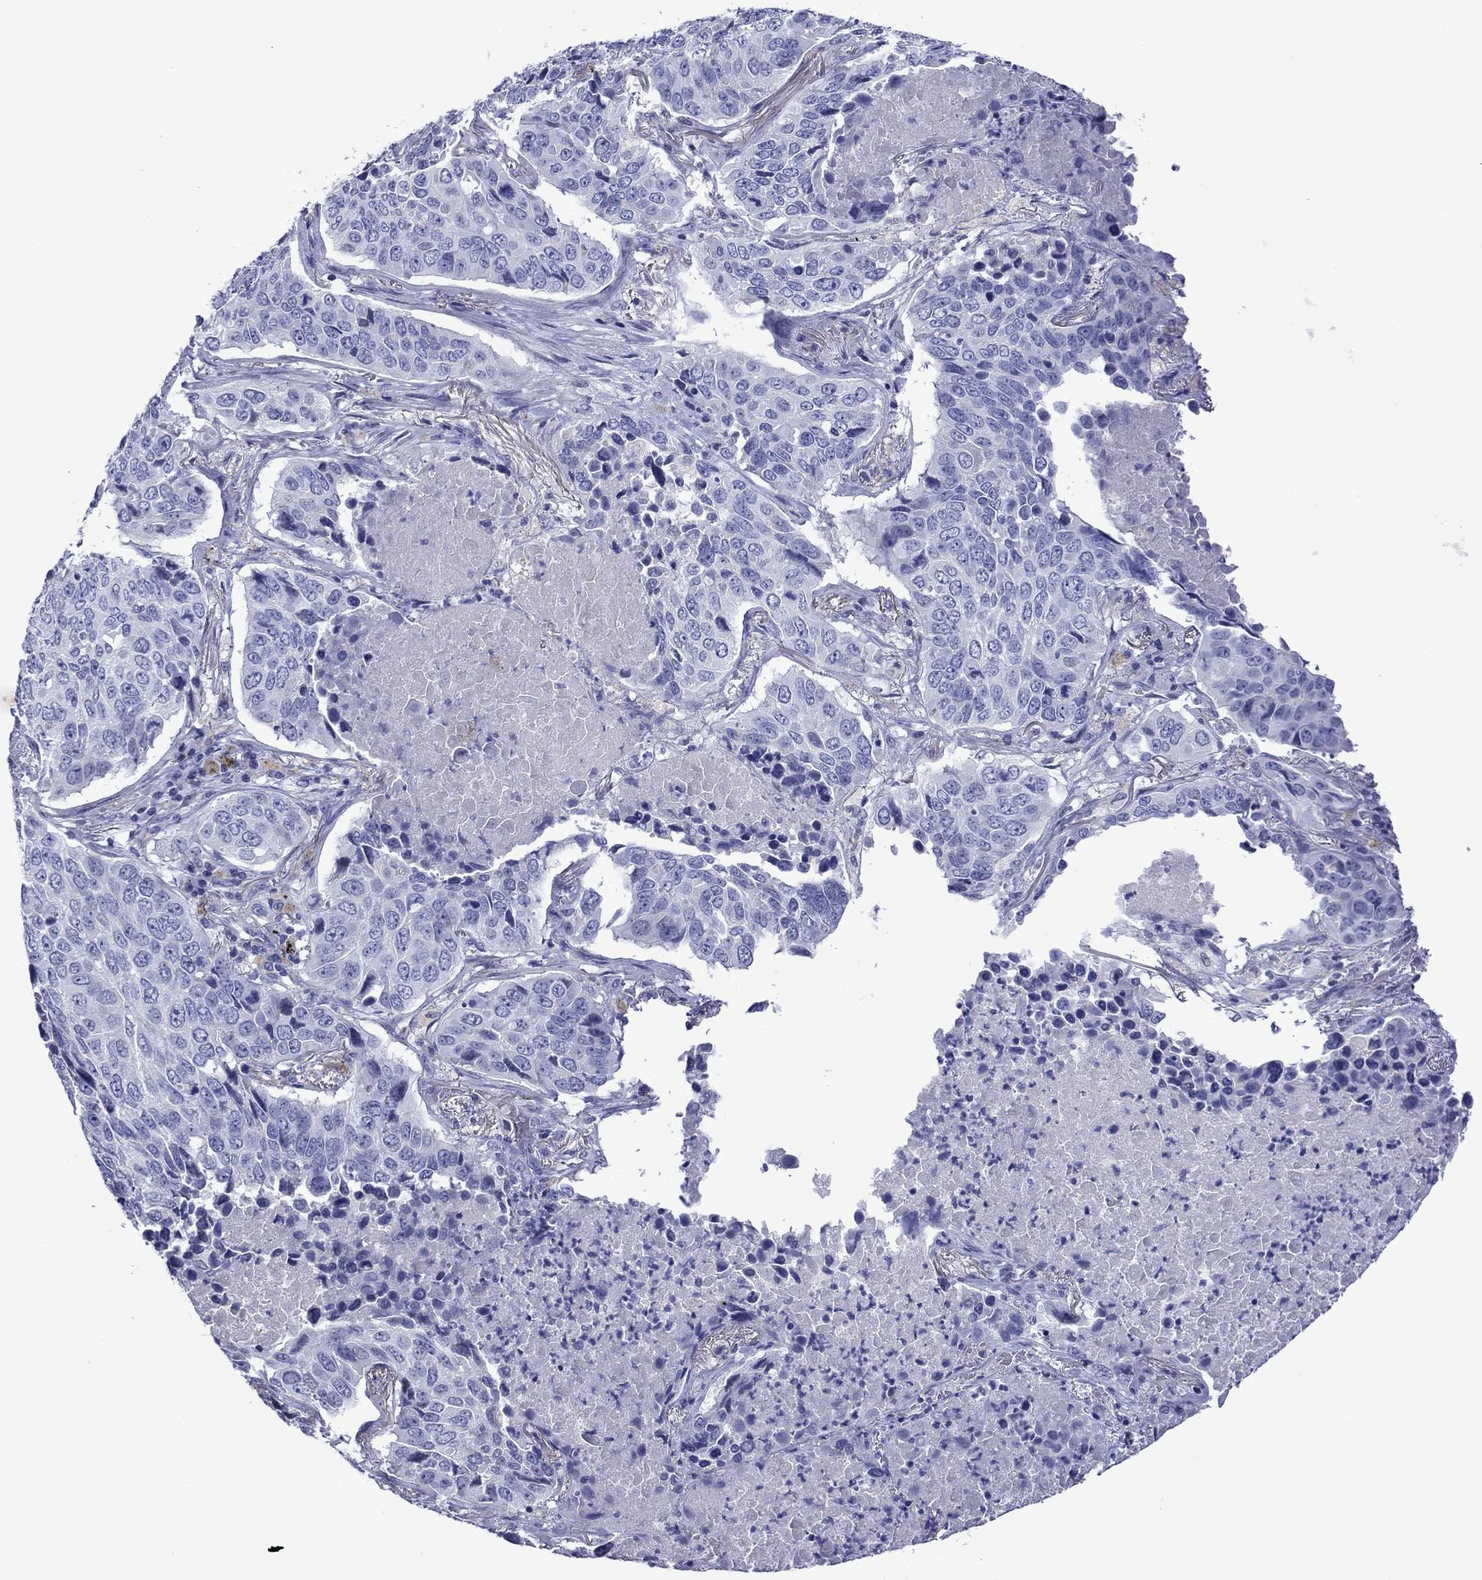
{"staining": {"intensity": "negative", "quantity": "none", "location": "none"}, "tissue": "lung cancer", "cell_type": "Tumor cells", "image_type": "cancer", "snomed": [{"axis": "morphology", "description": "Normal tissue, NOS"}, {"axis": "morphology", "description": "Squamous cell carcinoma, NOS"}, {"axis": "topography", "description": "Bronchus"}, {"axis": "topography", "description": "Lung"}], "caption": "There is no significant staining in tumor cells of lung cancer.", "gene": "PIWIL1", "patient": {"sex": "male", "age": 64}}